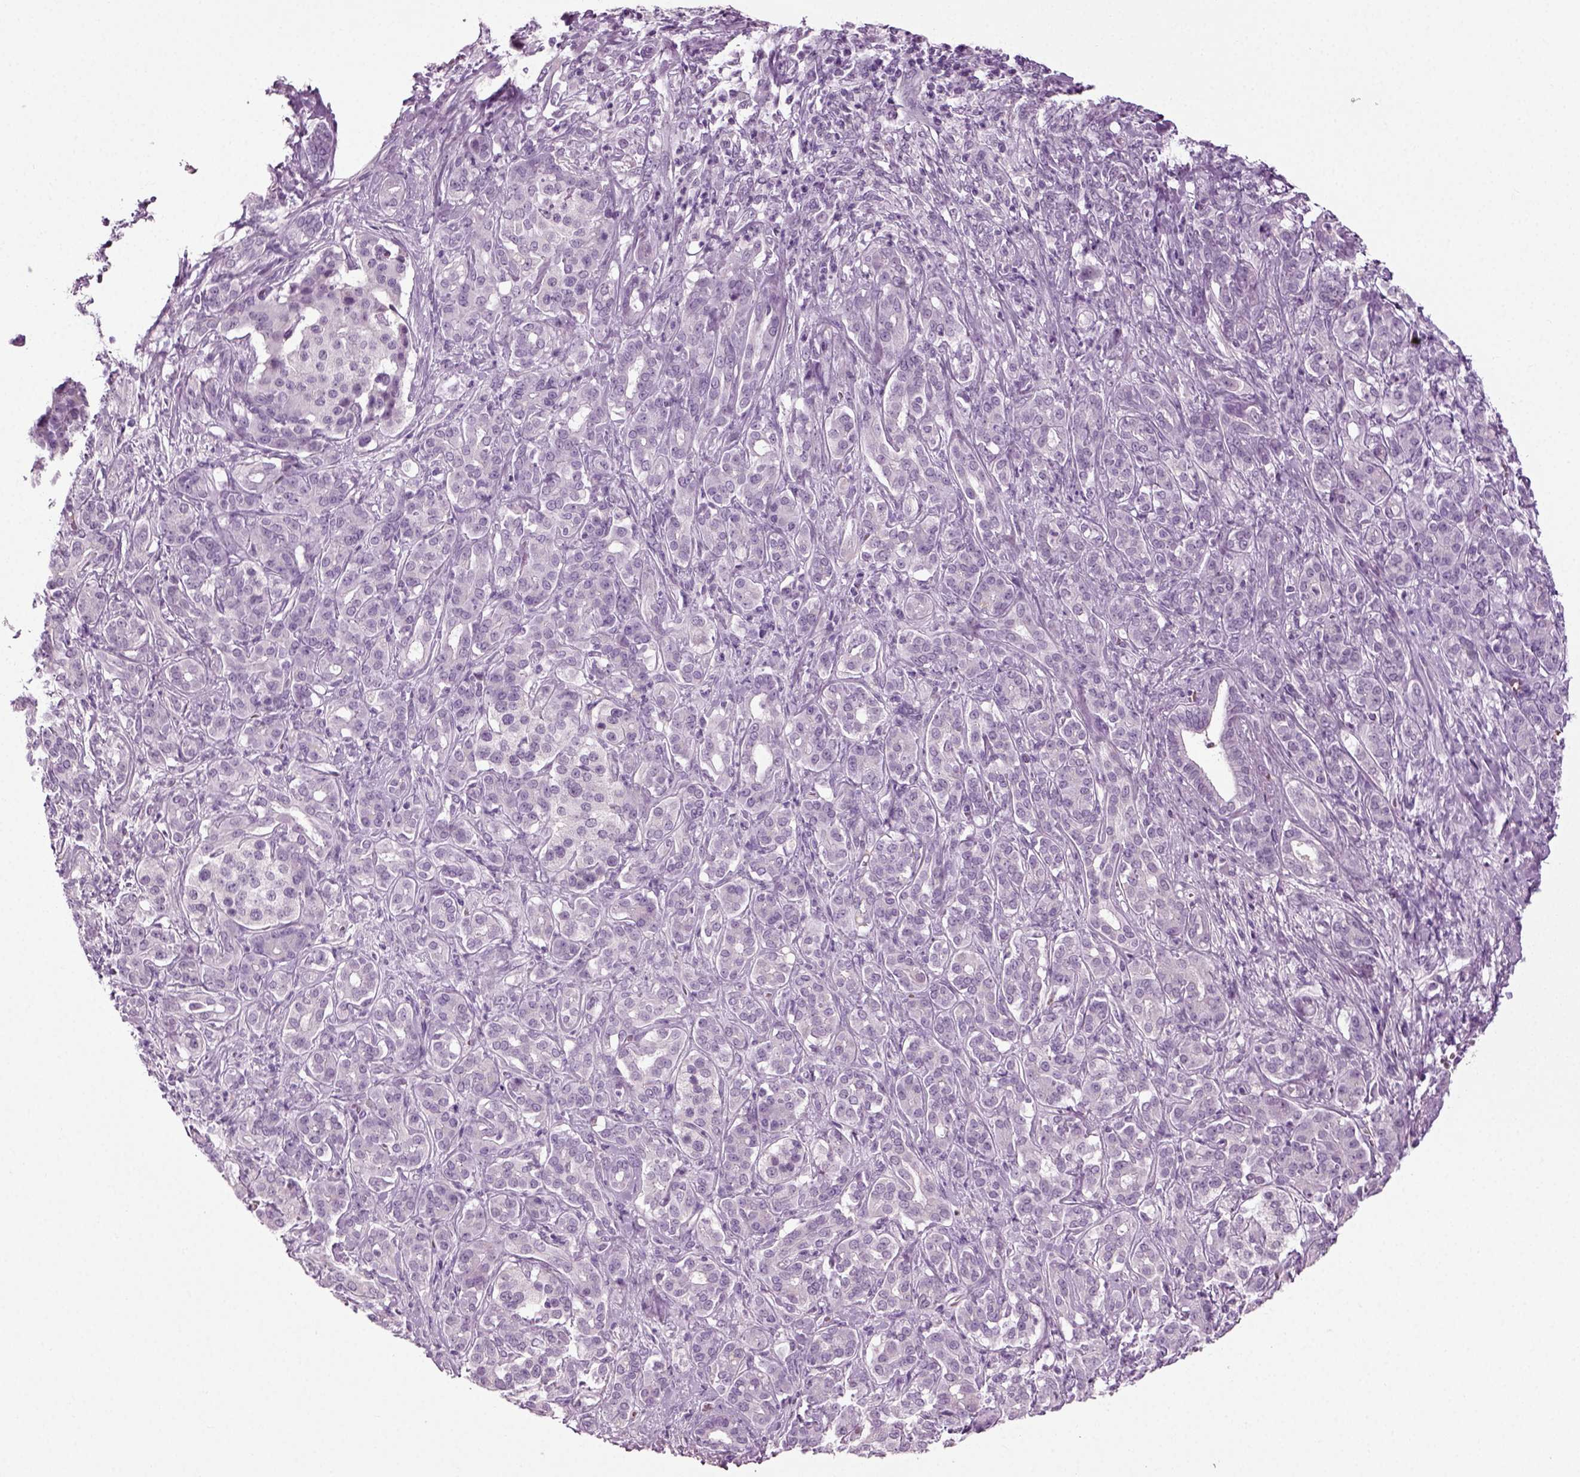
{"staining": {"intensity": "negative", "quantity": "none", "location": "none"}, "tissue": "pancreatic cancer", "cell_type": "Tumor cells", "image_type": "cancer", "snomed": [{"axis": "morphology", "description": "Normal tissue, NOS"}, {"axis": "morphology", "description": "Inflammation, NOS"}, {"axis": "morphology", "description": "Adenocarcinoma, NOS"}, {"axis": "topography", "description": "Pancreas"}], "caption": "This photomicrograph is of adenocarcinoma (pancreatic) stained with immunohistochemistry to label a protein in brown with the nuclei are counter-stained blue. There is no expression in tumor cells.", "gene": "ZC2HC1C", "patient": {"sex": "male", "age": 57}}